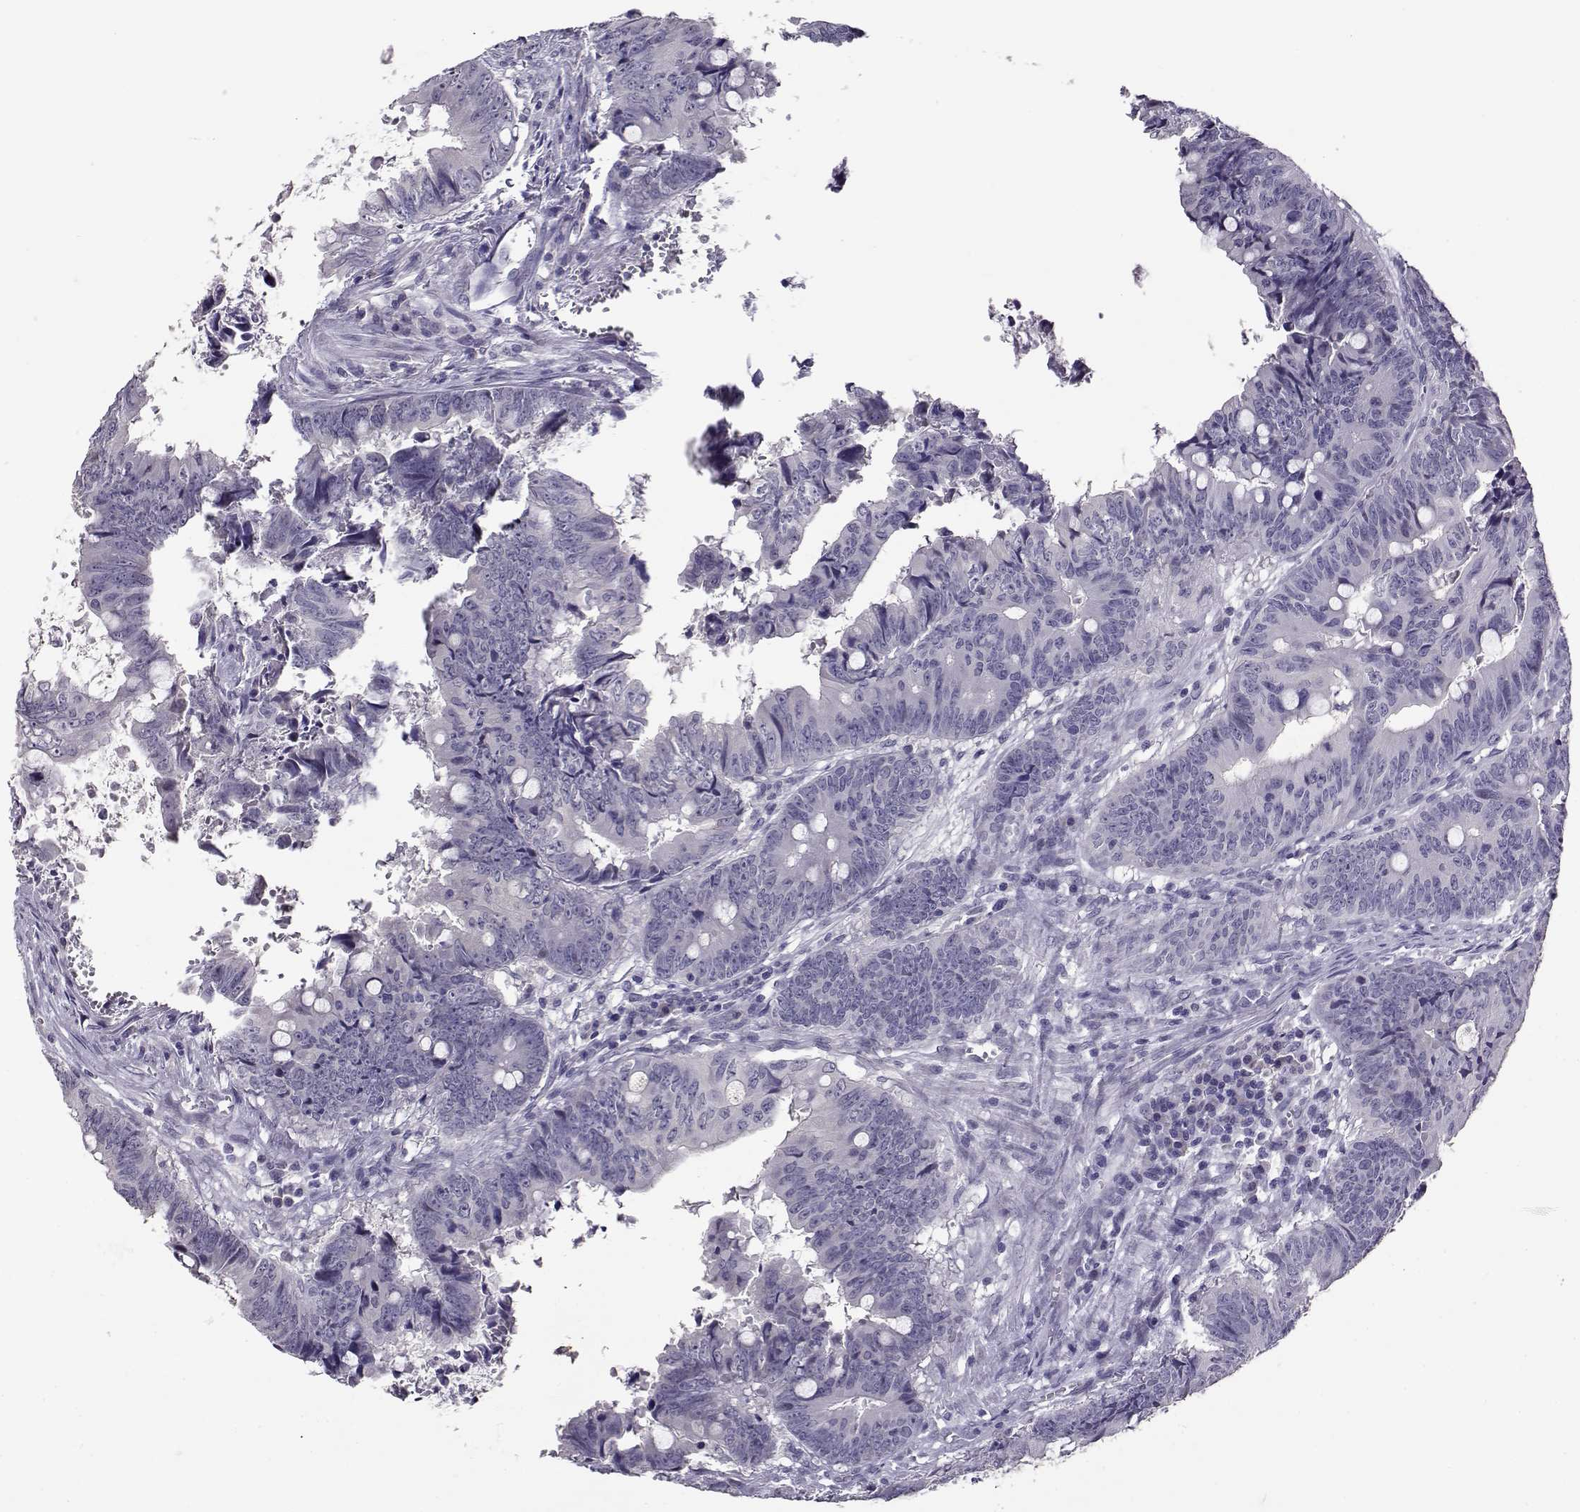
{"staining": {"intensity": "negative", "quantity": "none", "location": "none"}, "tissue": "colorectal cancer", "cell_type": "Tumor cells", "image_type": "cancer", "snomed": [{"axis": "morphology", "description": "Adenocarcinoma, NOS"}, {"axis": "topography", "description": "Colon"}], "caption": "This is an IHC histopathology image of colorectal cancer (adenocarcinoma). There is no expression in tumor cells.", "gene": "RHOXF2", "patient": {"sex": "female", "age": 82}}